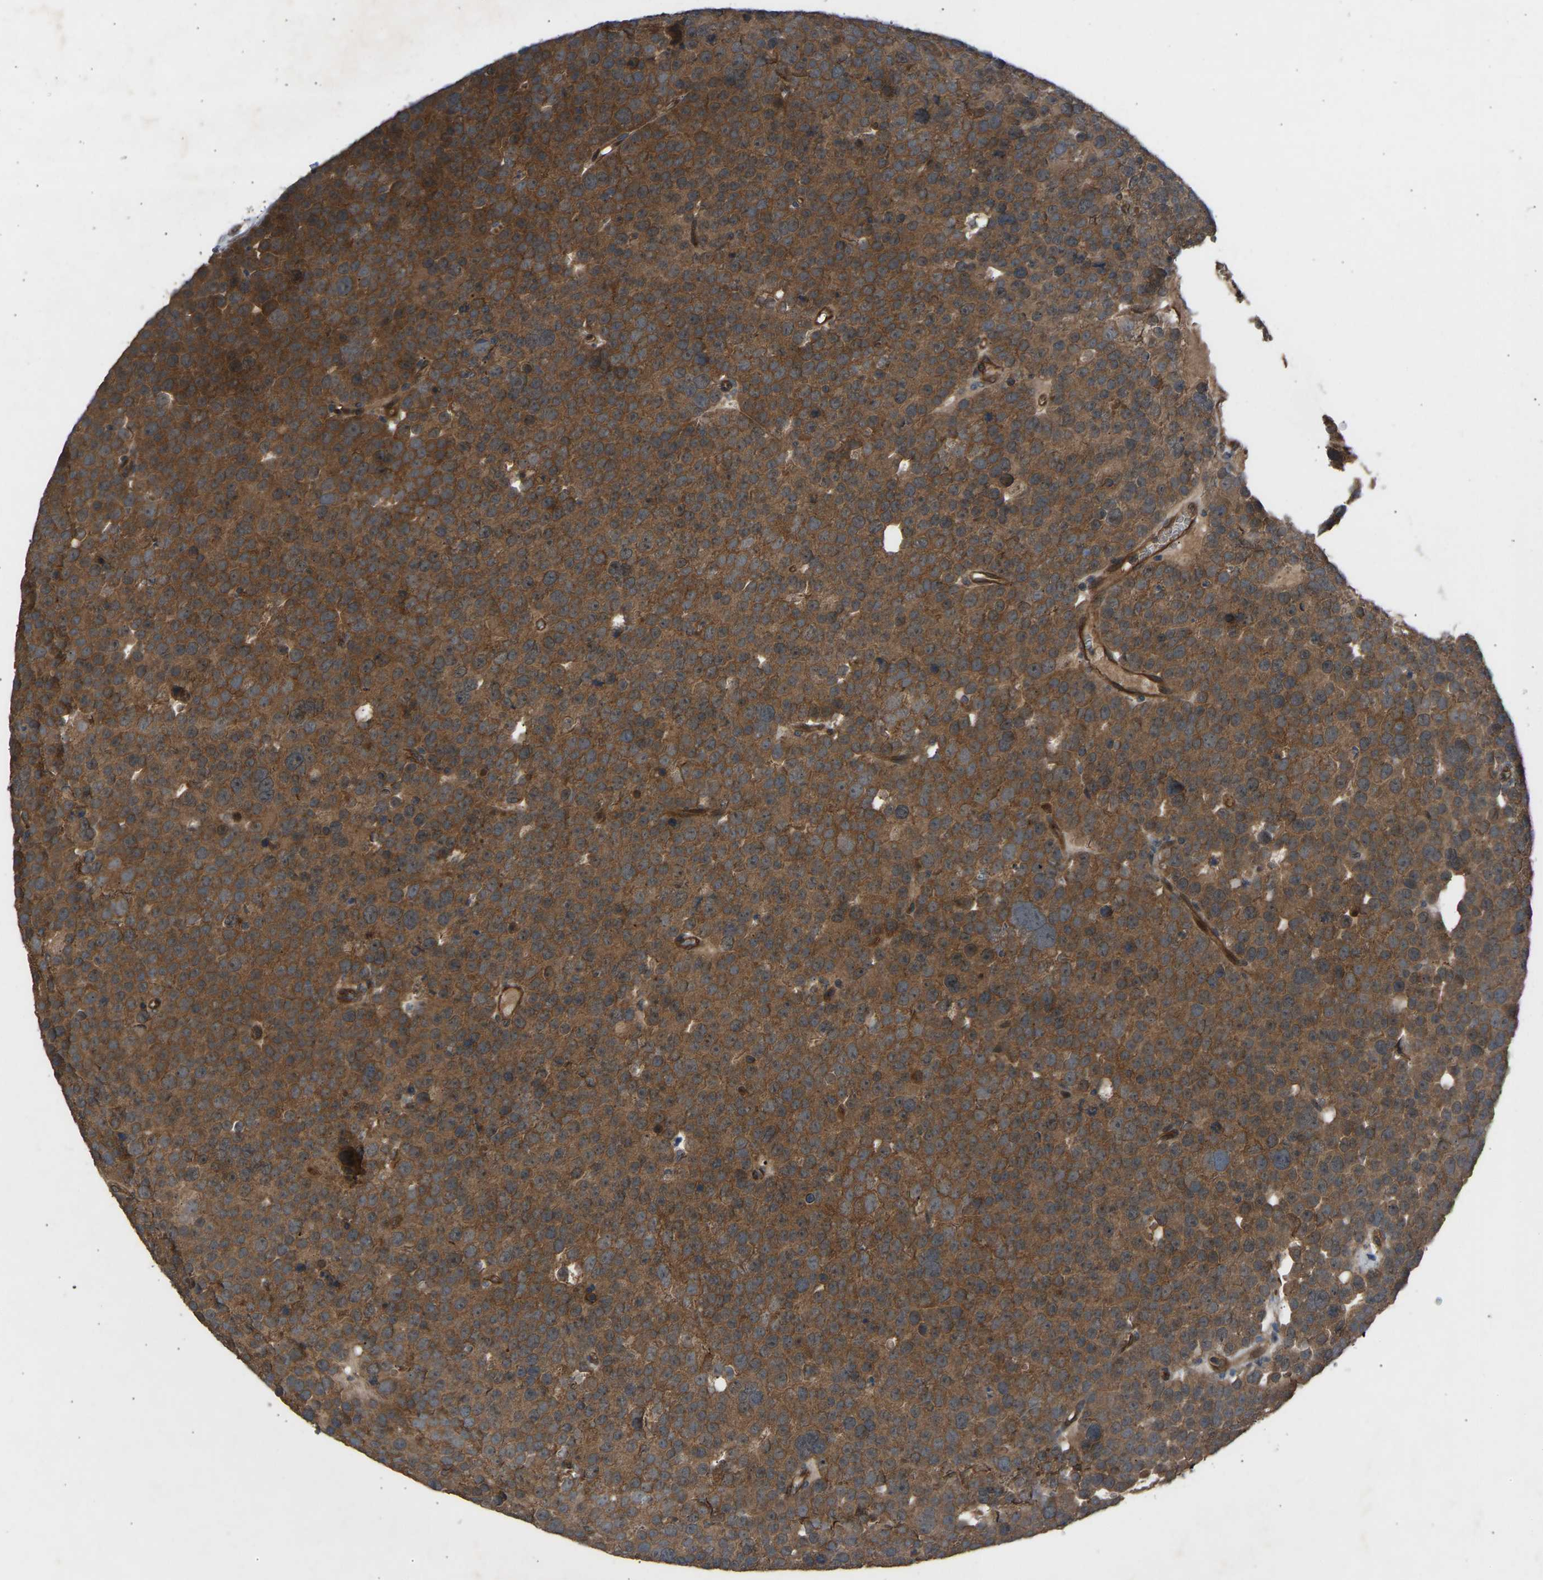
{"staining": {"intensity": "moderate", "quantity": ">75%", "location": "cytoplasmic/membranous"}, "tissue": "testis cancer", "cell_type": "Tumor cells", "image_type": "cancer", "snomed": [{"axis": "morphology", "description": "Seminoma, NOS"}, {"axis": "topography", "description": "Testis"}], "caption": "The immunohistochemical stain shows moderate cytoplasmic/membranous expression in tumor cells of testis seminoma tissue.", "gene": "GAS2L1", "patient": {"sex": "male", "age": 71}}